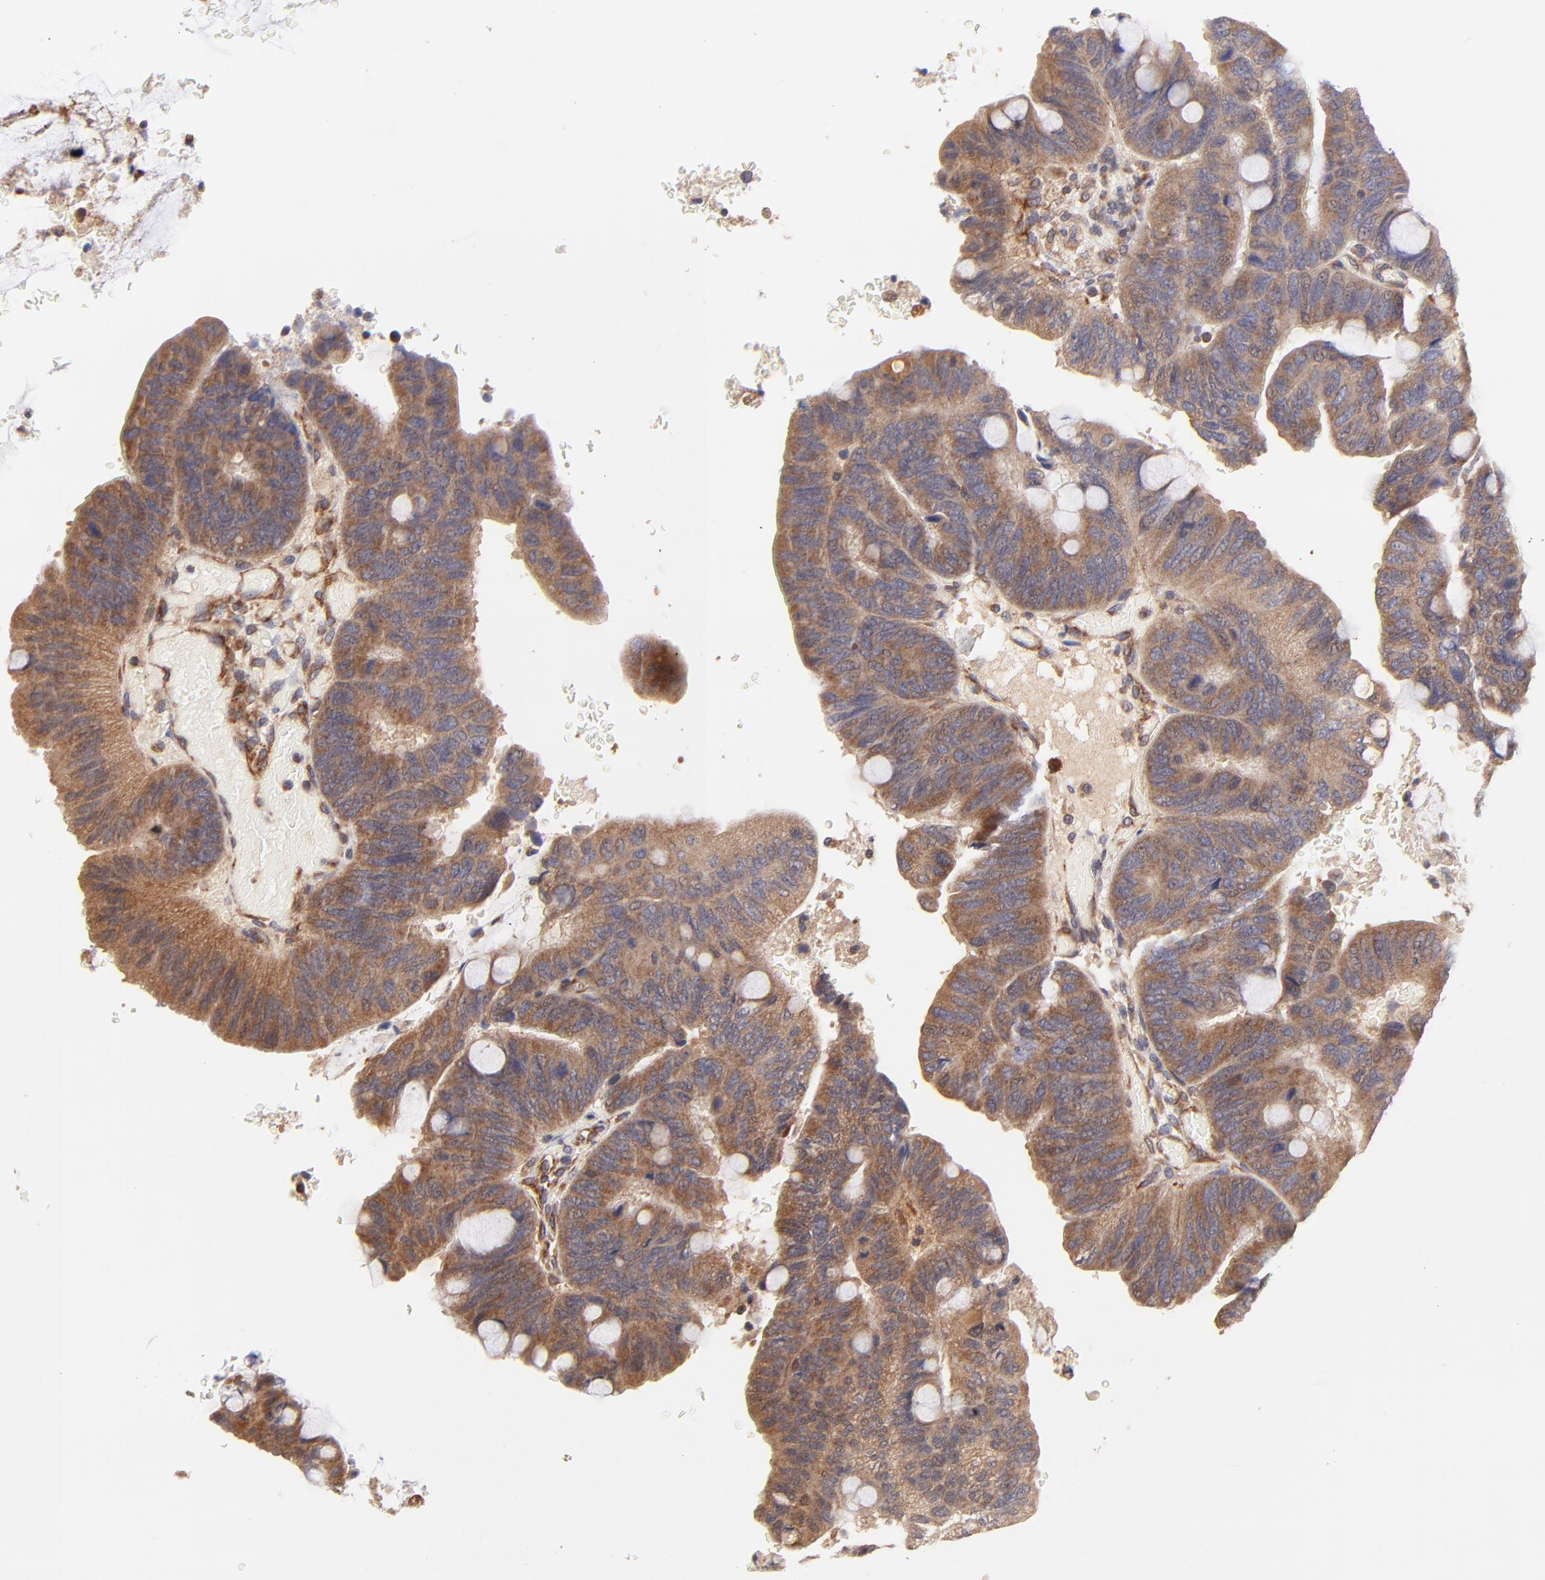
{"staining": {"intensity": "moderate", "quantity": ">75%", "location": "cytoplasmic/membranous"}, "tissue": "colorectal cancer", "cell_type": "Tumor cells", "image_type": "cancer", "snomed": [{"axis": "morphology", "description": "Normal tissue, NOS"}, {"axis": "morphology", "description": "Adenocarcinoma, NOS"}, {"axis": "topography", "description": "Rectum"}], "caption": "DAB immunohistochemical staining of colorectal cancer reveals moderate cytoplasmic/membranous protein staining in approximately >75% of tumor cells. (IHC, brightfield microscopy, high magnification).", "gene": "TNFAIP3", "patient": {"sex": "male", "age": 92}}